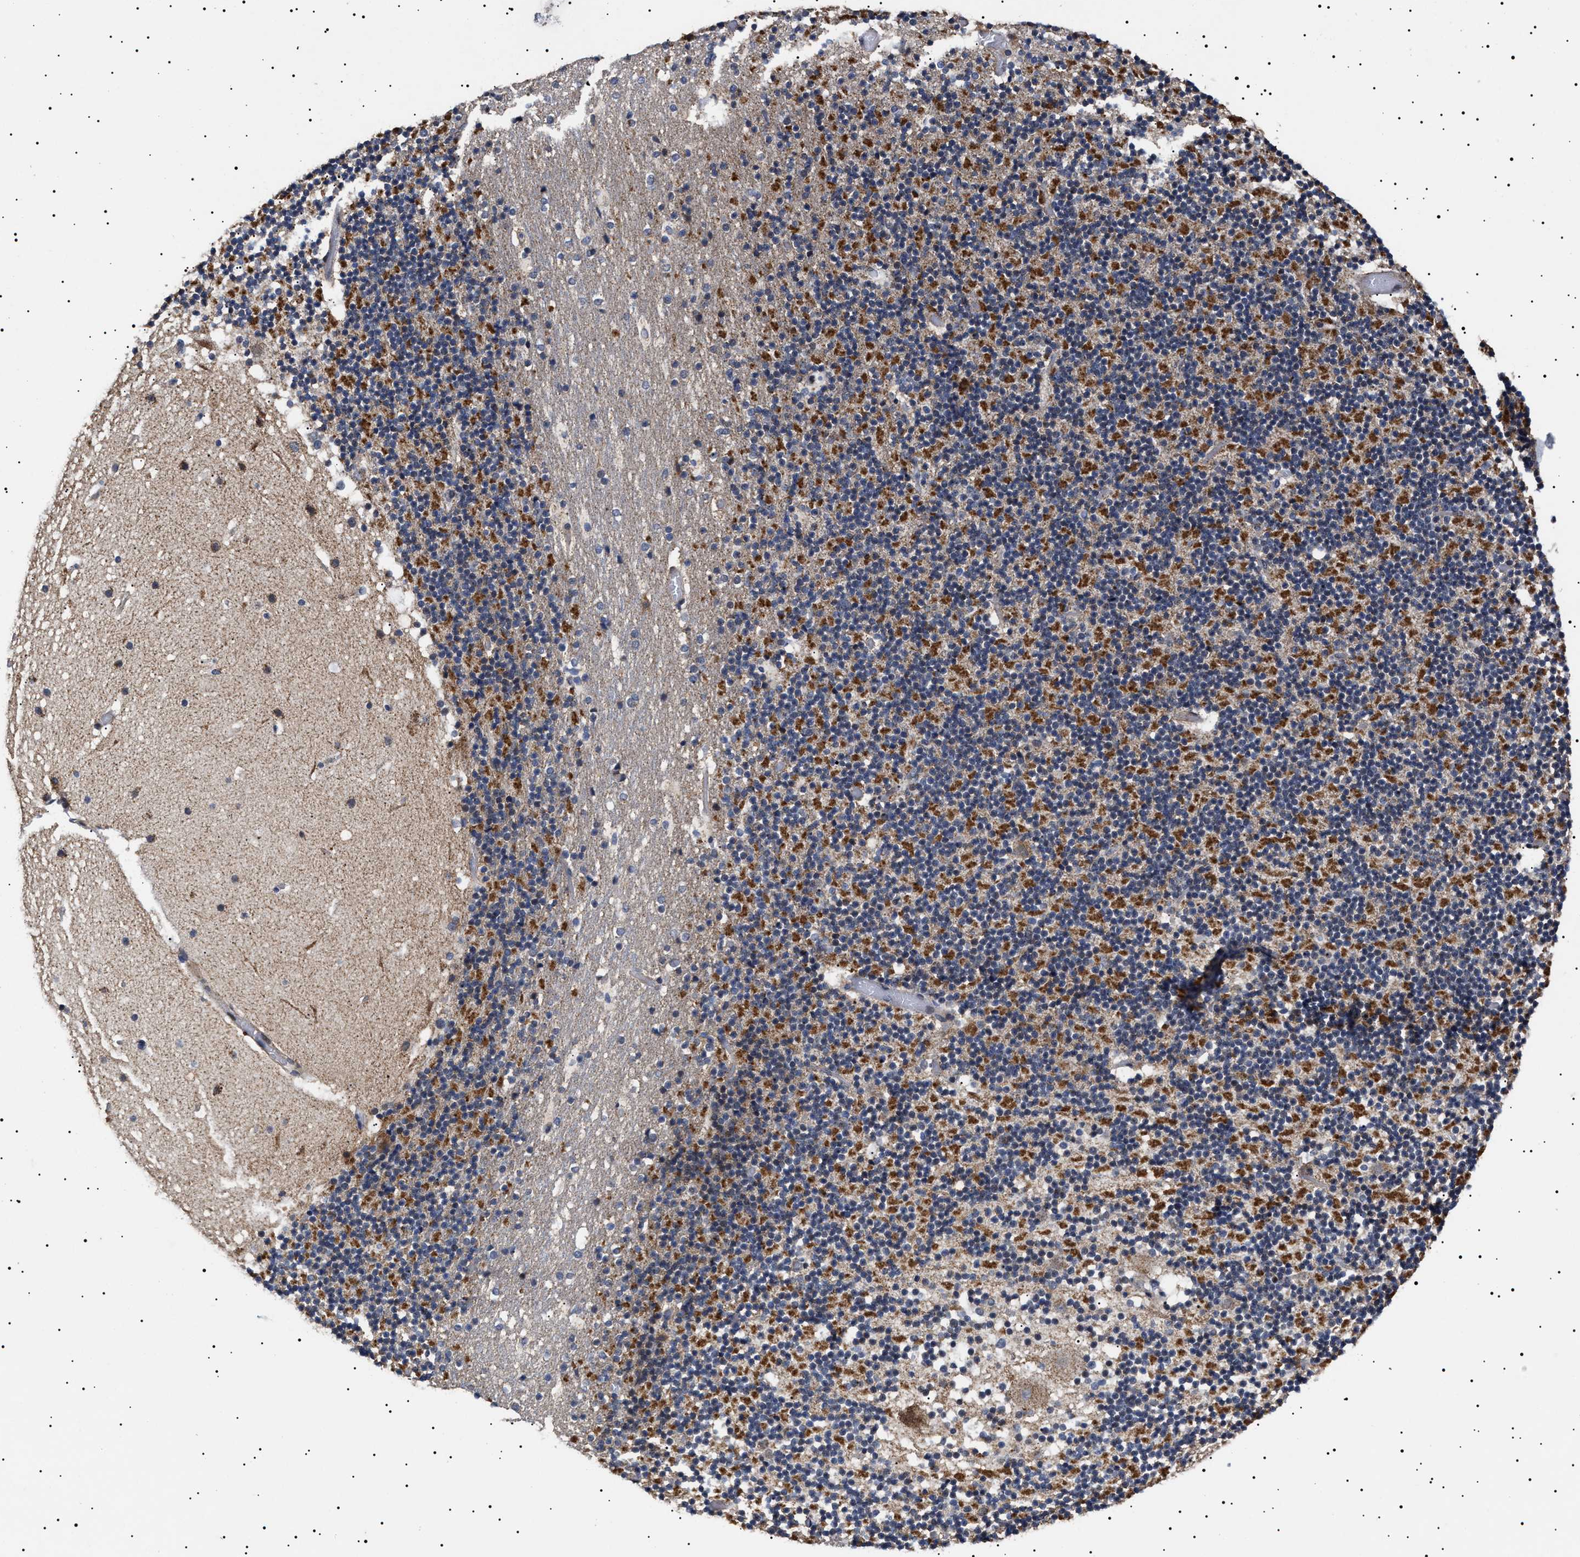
{"staining": {"intensity": "moderate", "quantity": "25%-75%", "location": "cytoplasmic/membranous"}, "tissue": "cerebellum", "cell_type": "Cells in granular layer", "image_type": "normal", "snomed": [{"axis": "morphology", "description": "Normal tissue, NOS"}, {"axis": "topography", "description": "Cerebellum"}], "caption": "Benign cerebellum exhibits moderate cytoplasmic/membranous staining in approximately 25%-75% of cells in granular layer, visualized by immunohistochemistry. The protein is shown in brown color, while the nuclei are stained blue.", "gene": "RAB34", "patient": {"sex": "male", "age": 57}}